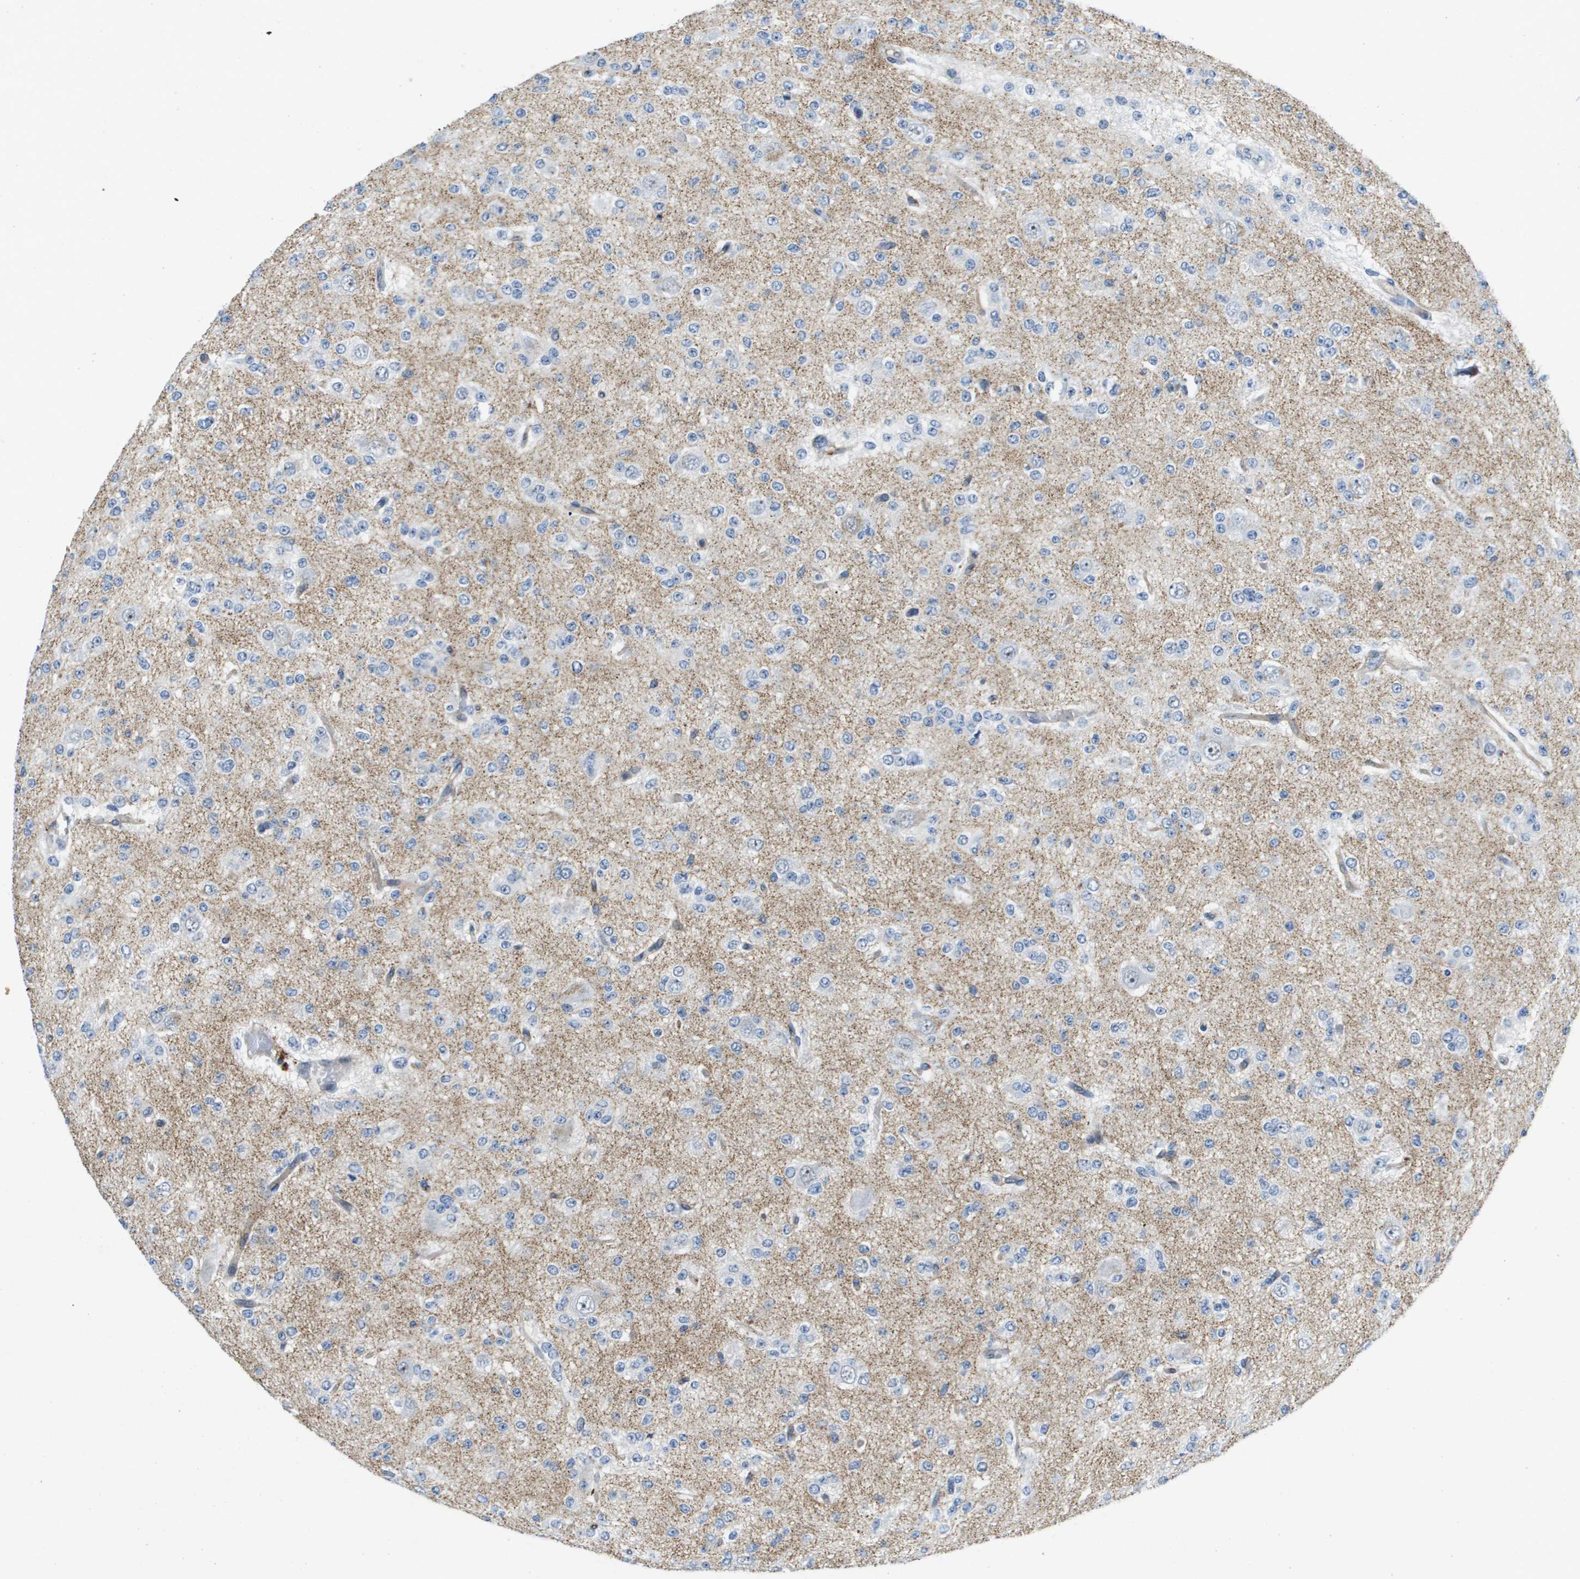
{"staining": {"intensity": "negative", "quantity": "none", "location": "none"}, "tissue": "glioma", "cell_type": "Tumor cells", "image_type": "cancer", "snomed": [{"axis": "morphology", "description": "Glioma, malignant, Low grade"}, {"axis": "topography", "description": "Brain"}], "caption": "This is a histopathology image of immunohistochemistry (IHC) staining of glioma, which shows no positivity in tumor cells.", "gene": "ITGA6", "patient": {"sex": "male", "age": 38}}